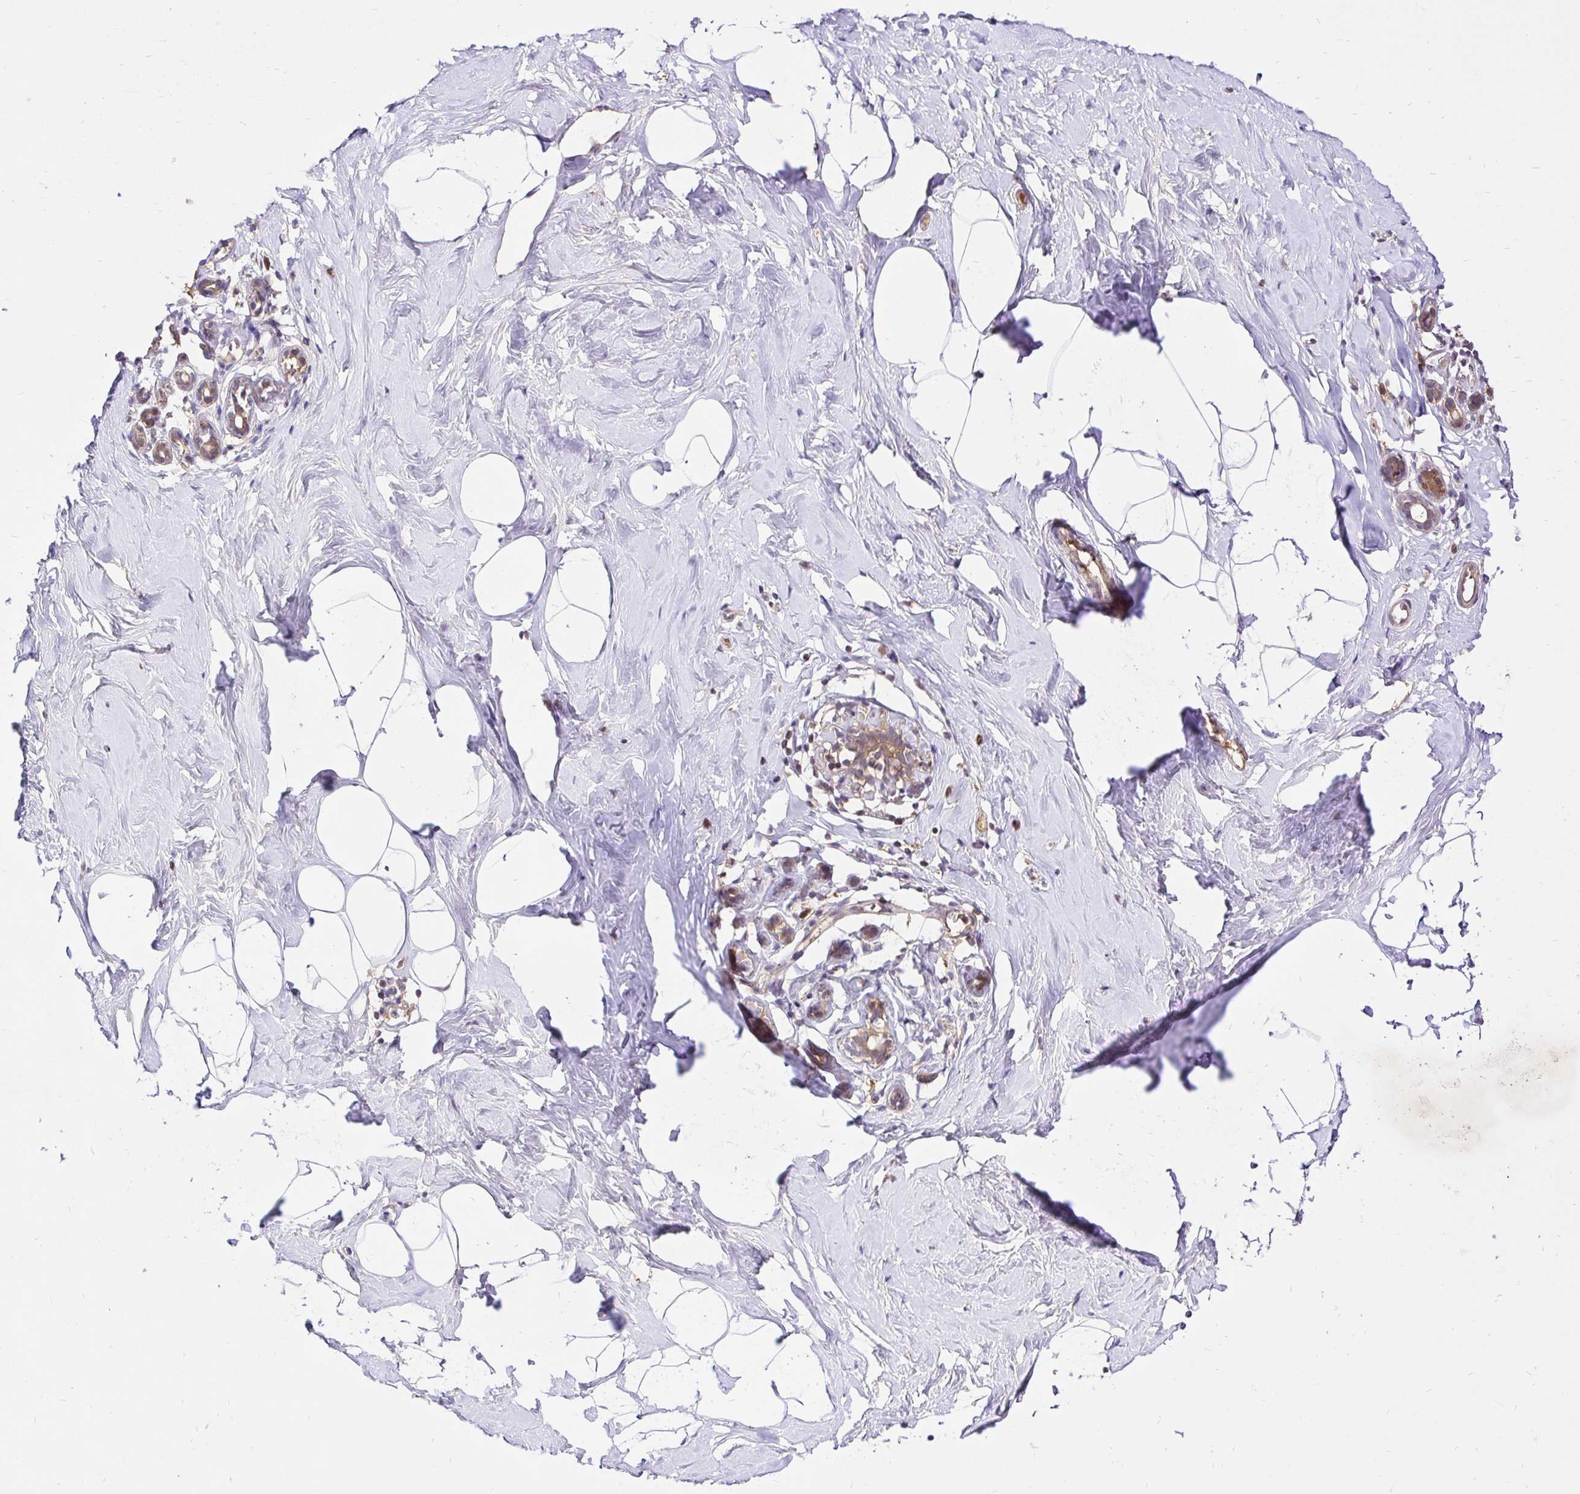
{"staining": {"intensity": "negative", "quantity": "none", "location": "none"}, "tissue": "breast", "cell_type": "Adipocytes", "image_type": "normal", "snomed": [{"axis": "morphology", "description": "Normal tissue, NOS"}, {"axis": "topography", "description": "Breast"}], "caption": "IHC micrograph of unremarkable human breast stained for a protein (brown), which reveals no expression in adipocytes.", "gene": "UBE2M", "patient": {"sex": "female", "age": 32}}